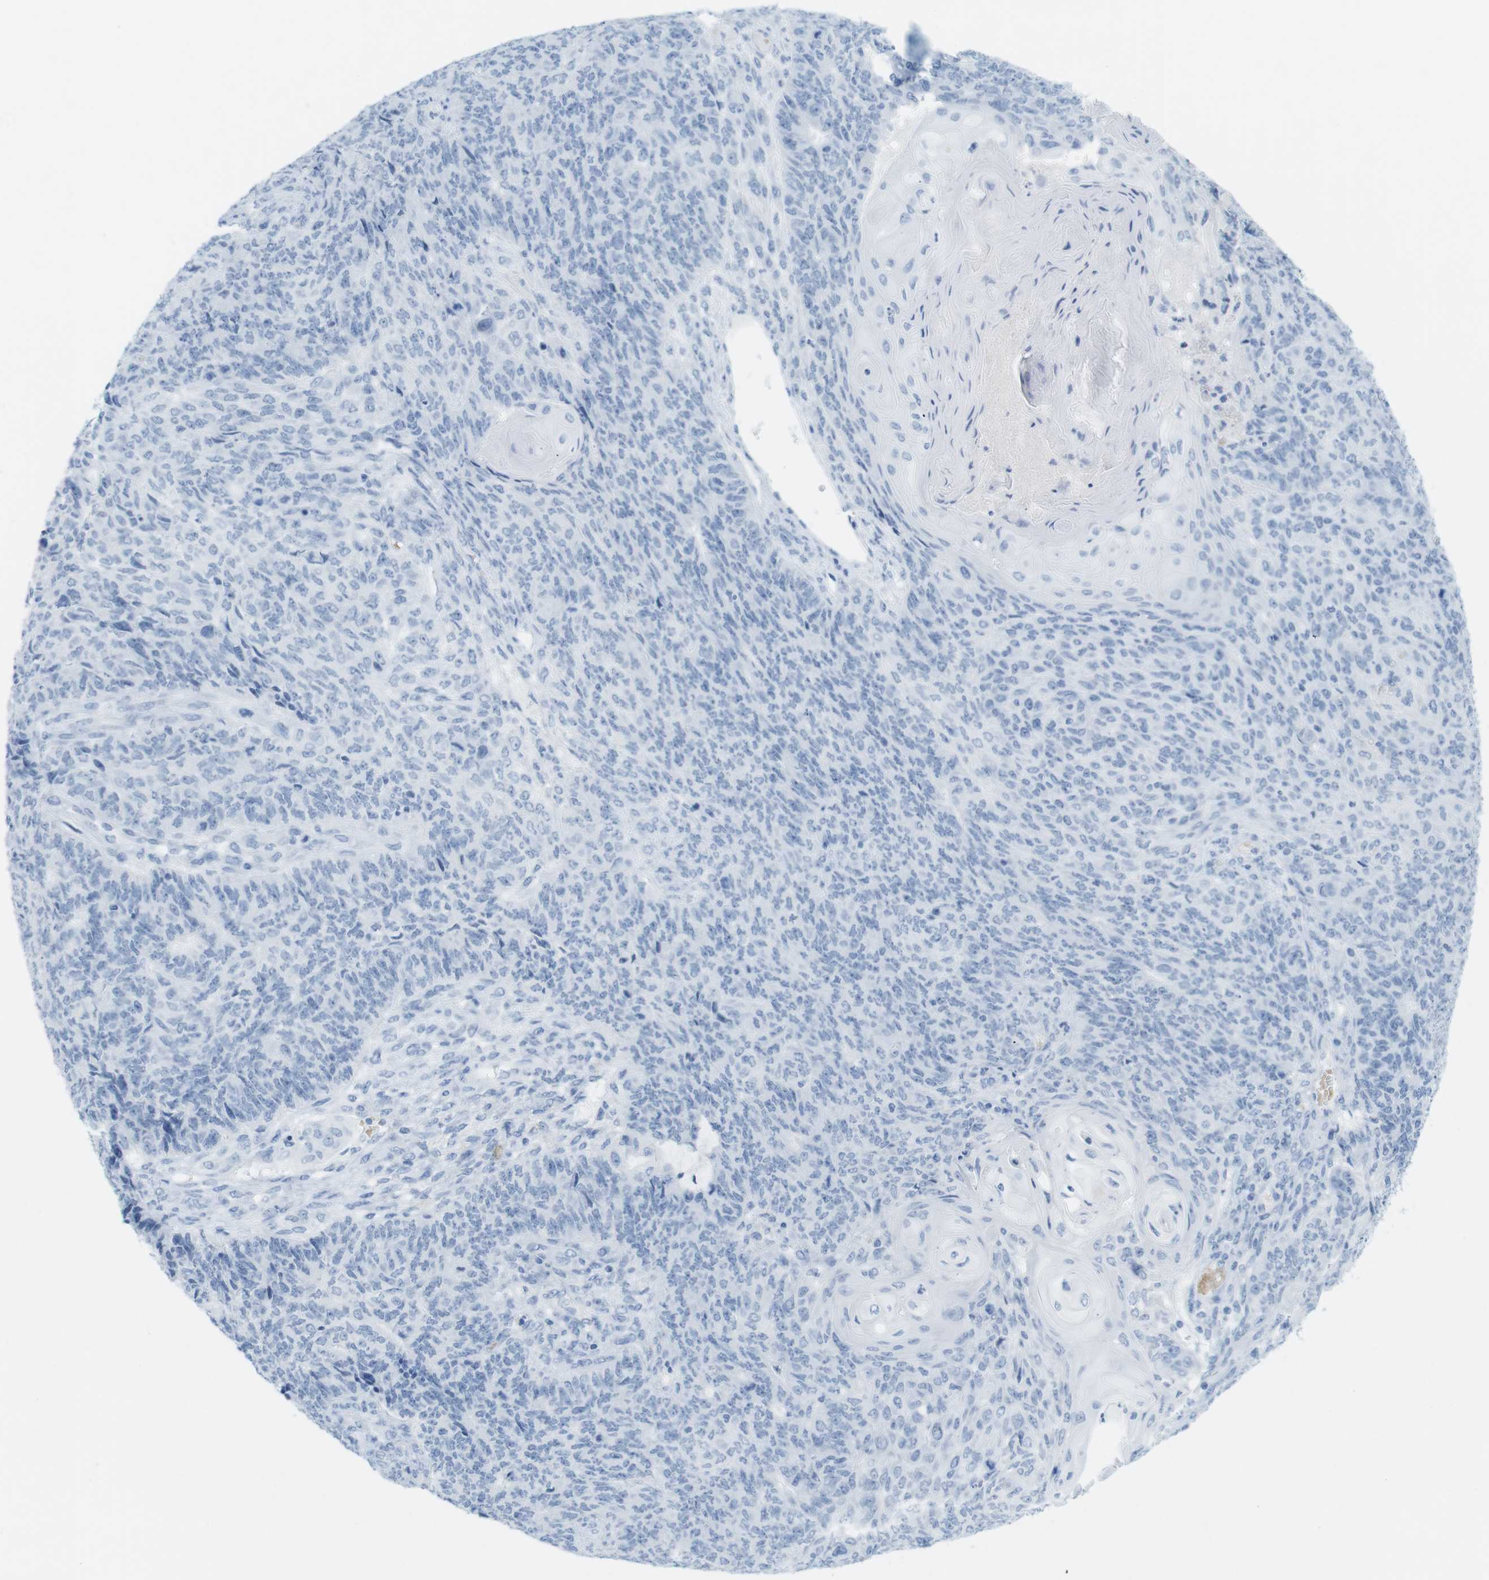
{"staining": {"intensity": "negative", "quantity": "none", "location": "none"}, "tissue": "endometrial cancer", "cell_type": "Tumor cells", "image_type": "cancer", "snomed": [{"axis": "morphology", "description": "Adenocarcinoma, NOS"}, {"axis": "topography", "description": "Endometrium"}], "caption": "This is an IHC micrograph of human endometrial adenocarcinoma. There is no expression in tumor cells.", "gene": "TNNT2", "patient": {"sex": "female", "age": 32}}